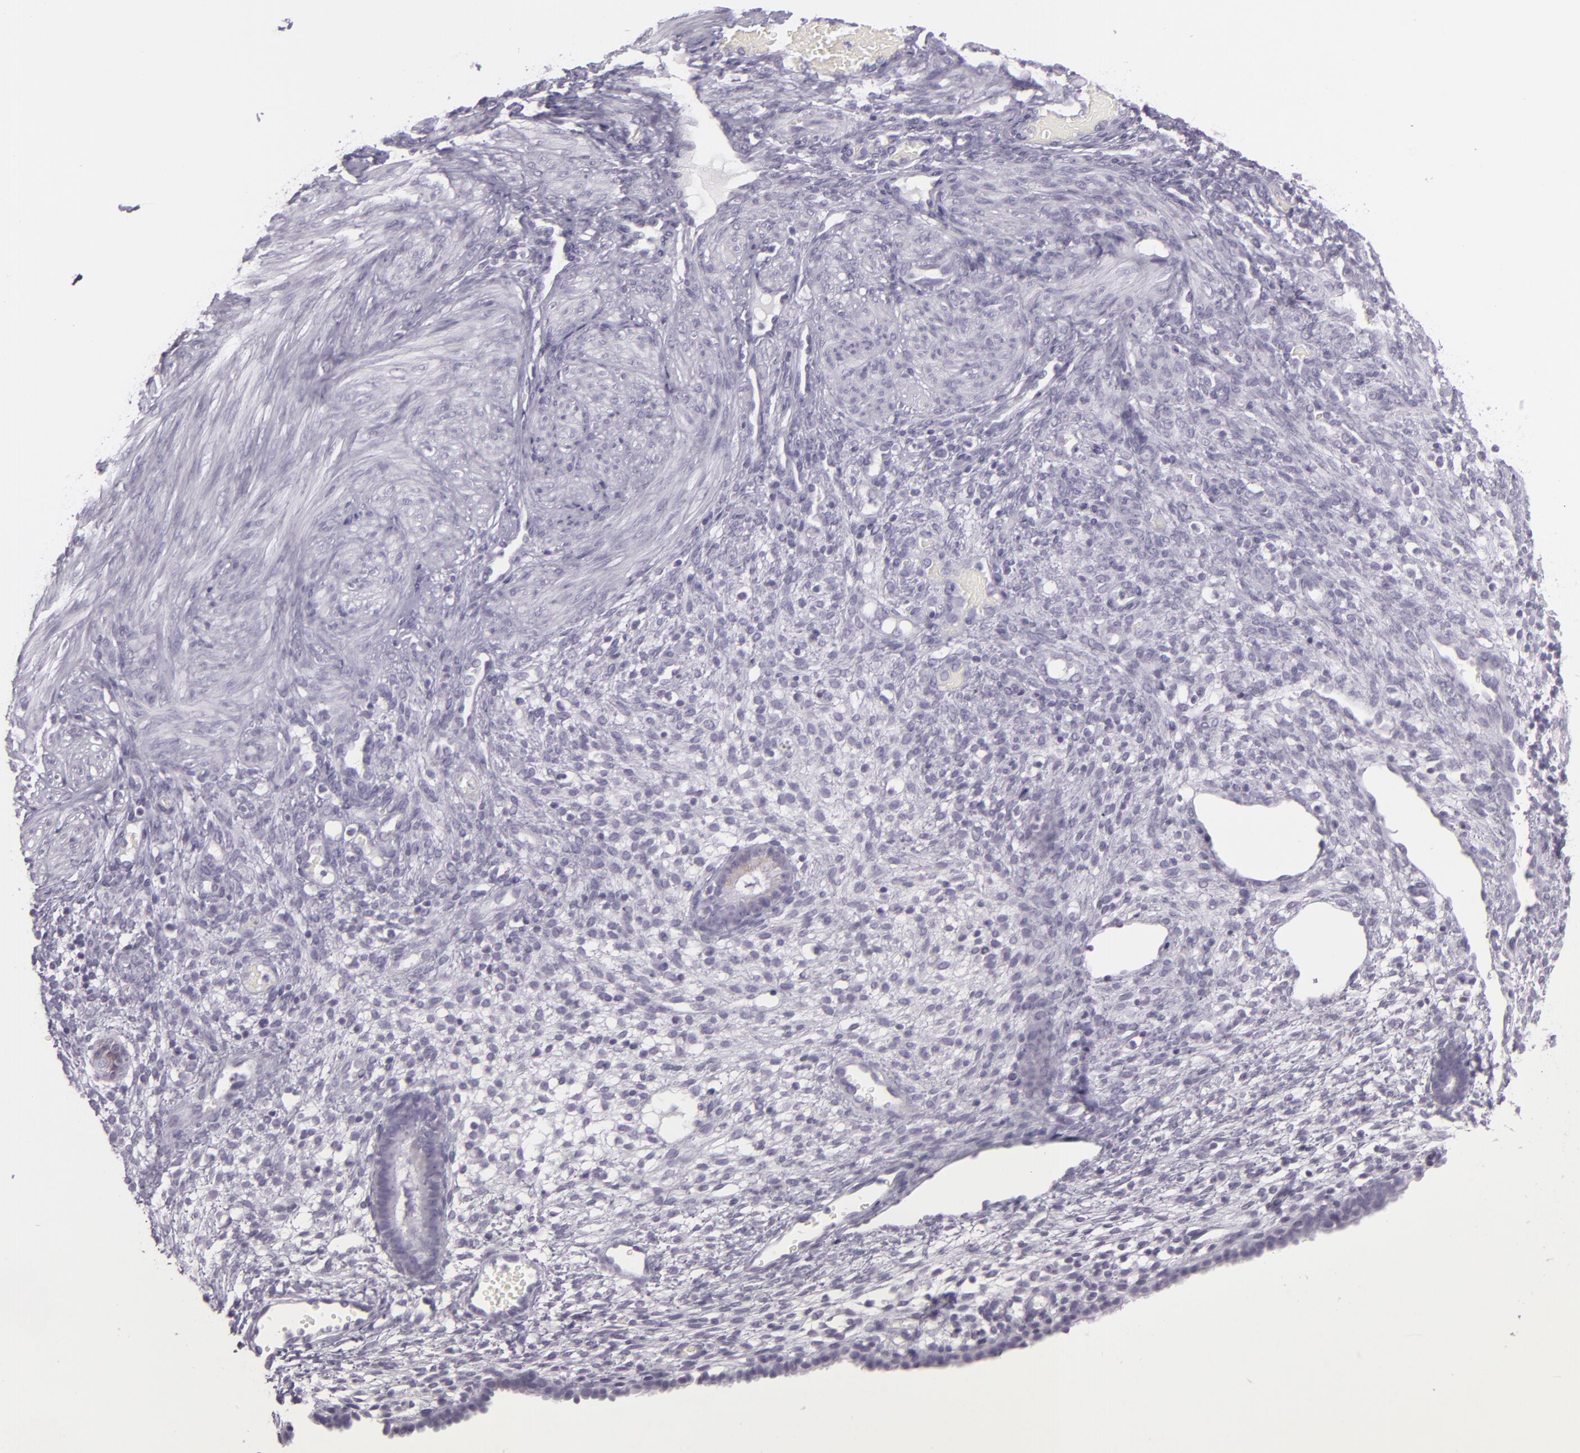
{"staining": {"intensity": "negative", "quantity": "none", "location": "none"}, "tissue": "endometrium", "cell_type": "Cells in endometrial stroma", "image_type": "normal", "snomed": [{"axis": "morphology", "description": "Normal tissue, NOS"}, {"axis": "topography", "description": "Endometrium"}], "caption": "Immunohistochemical staining of benign human endometrium demonstrates no significant expression in cells in endometrial stroma.", "gene": "MUC6", "patient": {"sex": "female", "age": 72}}